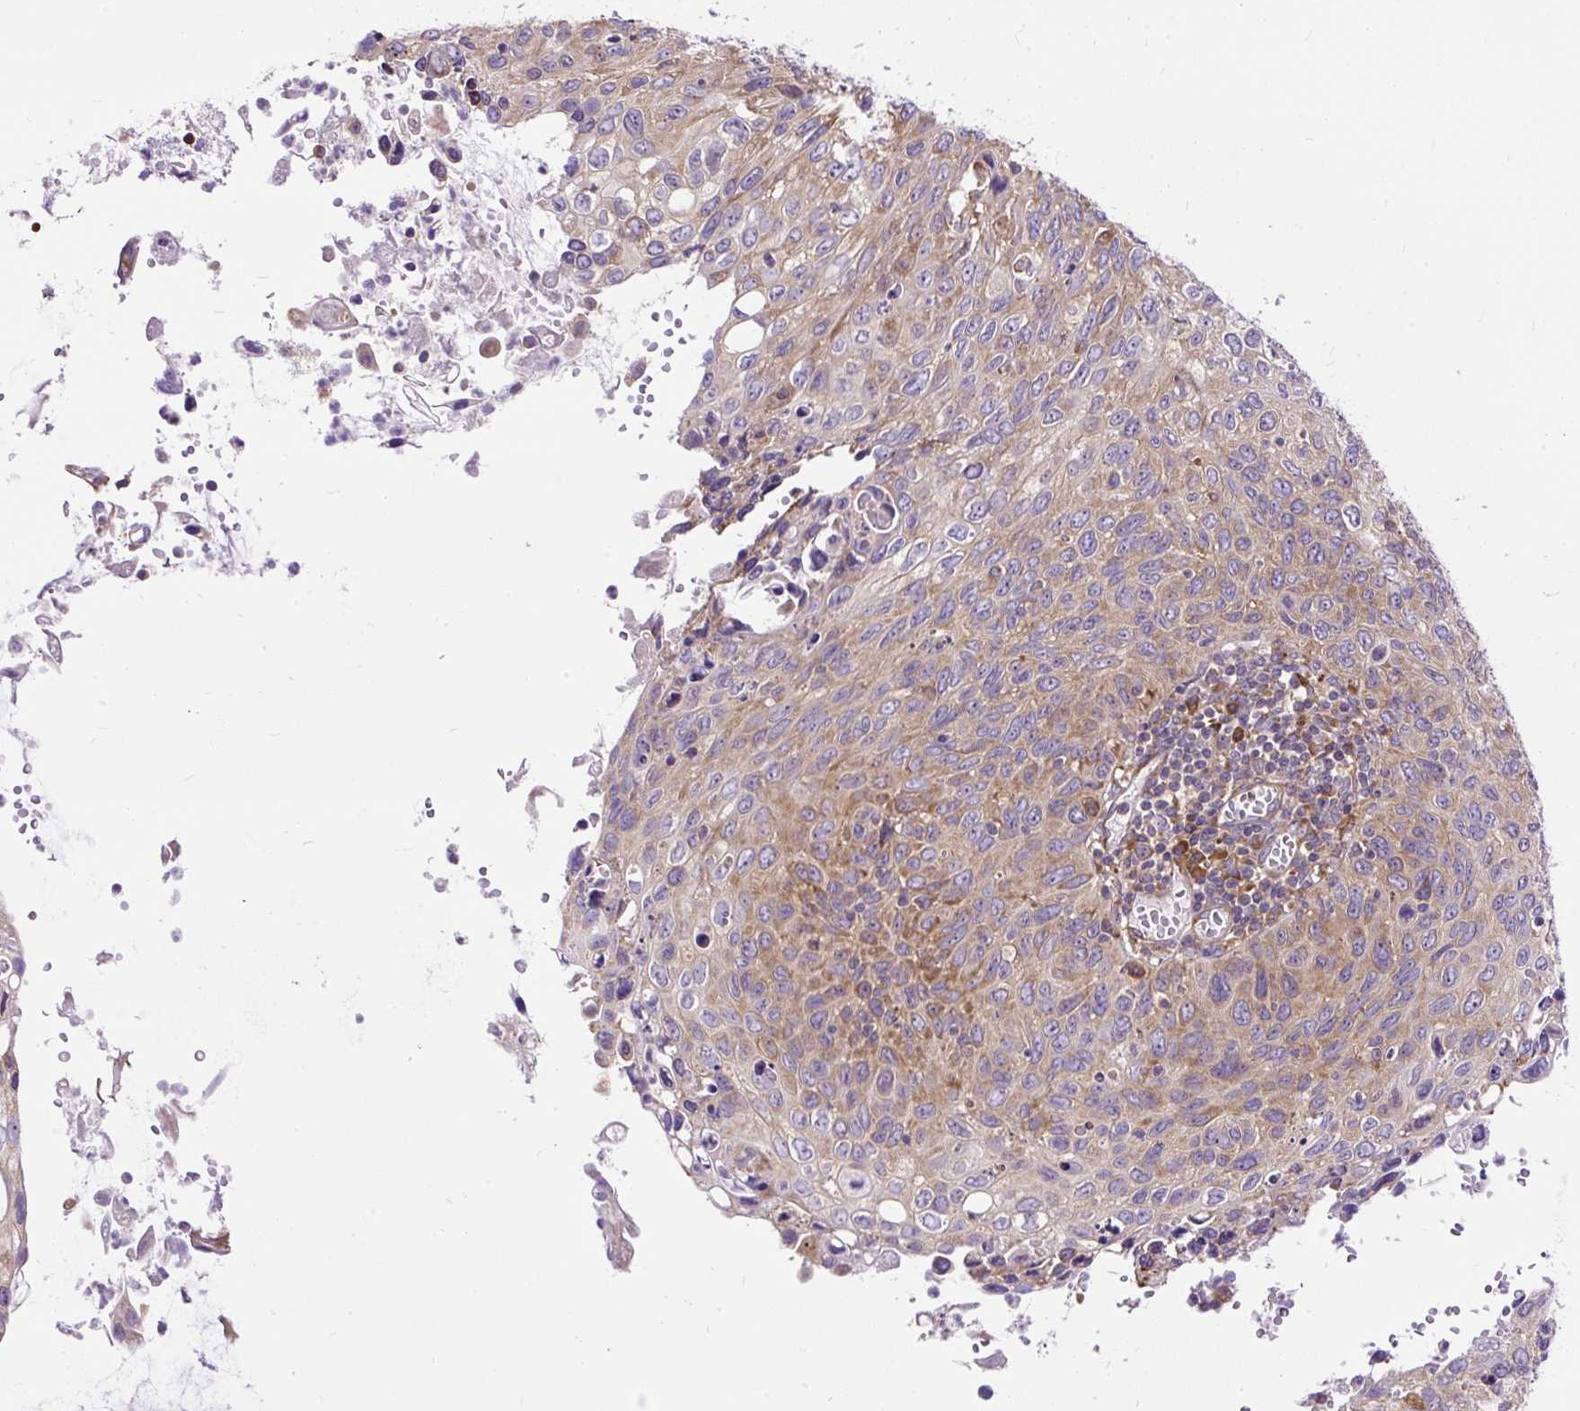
{"staining": {"intensity": "moderate", "quantity": ">75%", "location": "cytoplasmic/membranous"}, "tissue": "cervical cancer", "cell_type": "Tumor cells", "image_type": "cancer", "snomed": [{"axis": "morphology", "description": "Squamous cell carcinoma, NOS"}, {"axis": "topography", "description": "Cervix"}], "caption": "This is an image of IHC staining of cervical cancer, which shows moderate staining in the cytoplasmic/membranous of tumor cells.", "gene": "RPS5", "patient": {"sex": "female", "age": 70}}